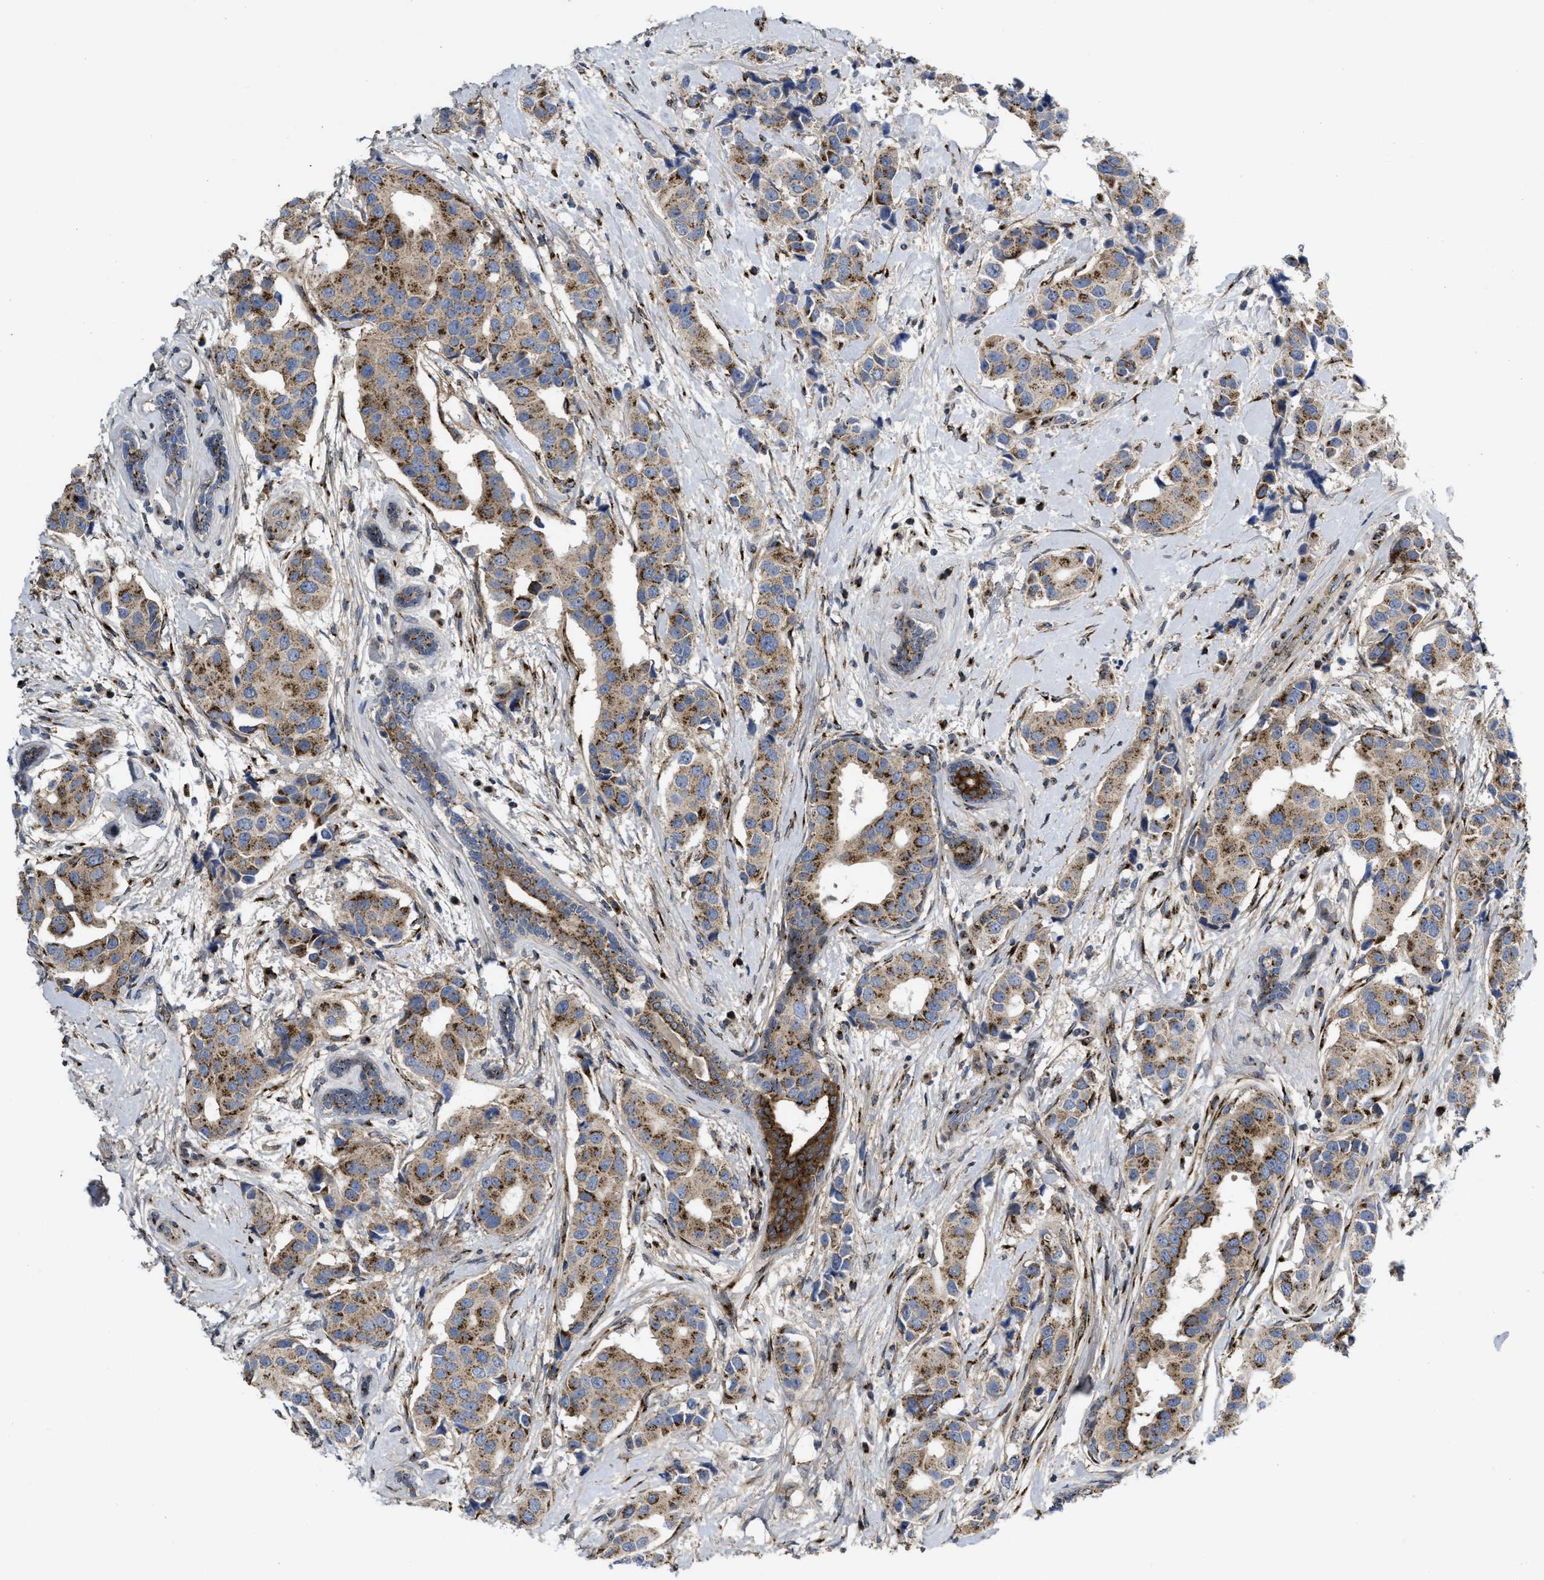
{"staining": {"intensity": "moderate", "quantity": ">75%", "location": "cytoplasmic/membranous"}, "tissue": "breast cancer", "cell_type": "Tumor cells", "image_type": "cancer", "snomed": [{"axis": "morphology", "description": "Normal tissue, NOS"}, {"axis": "morphology", "description": "Duct carcinoma"}, {"axis": "topography", "description": "Breast"}], "caption": "High-magnification brightfield microscopy of breast cancer stained with DAB (brown) and counterstained with hematoxylin (blue). tumor cells exhibit moderate cytoplasmic/membranous staining is seen in about>75% of cells.", "gene": "ZNF70", "patient": {"sex": "female", "age": 39}}